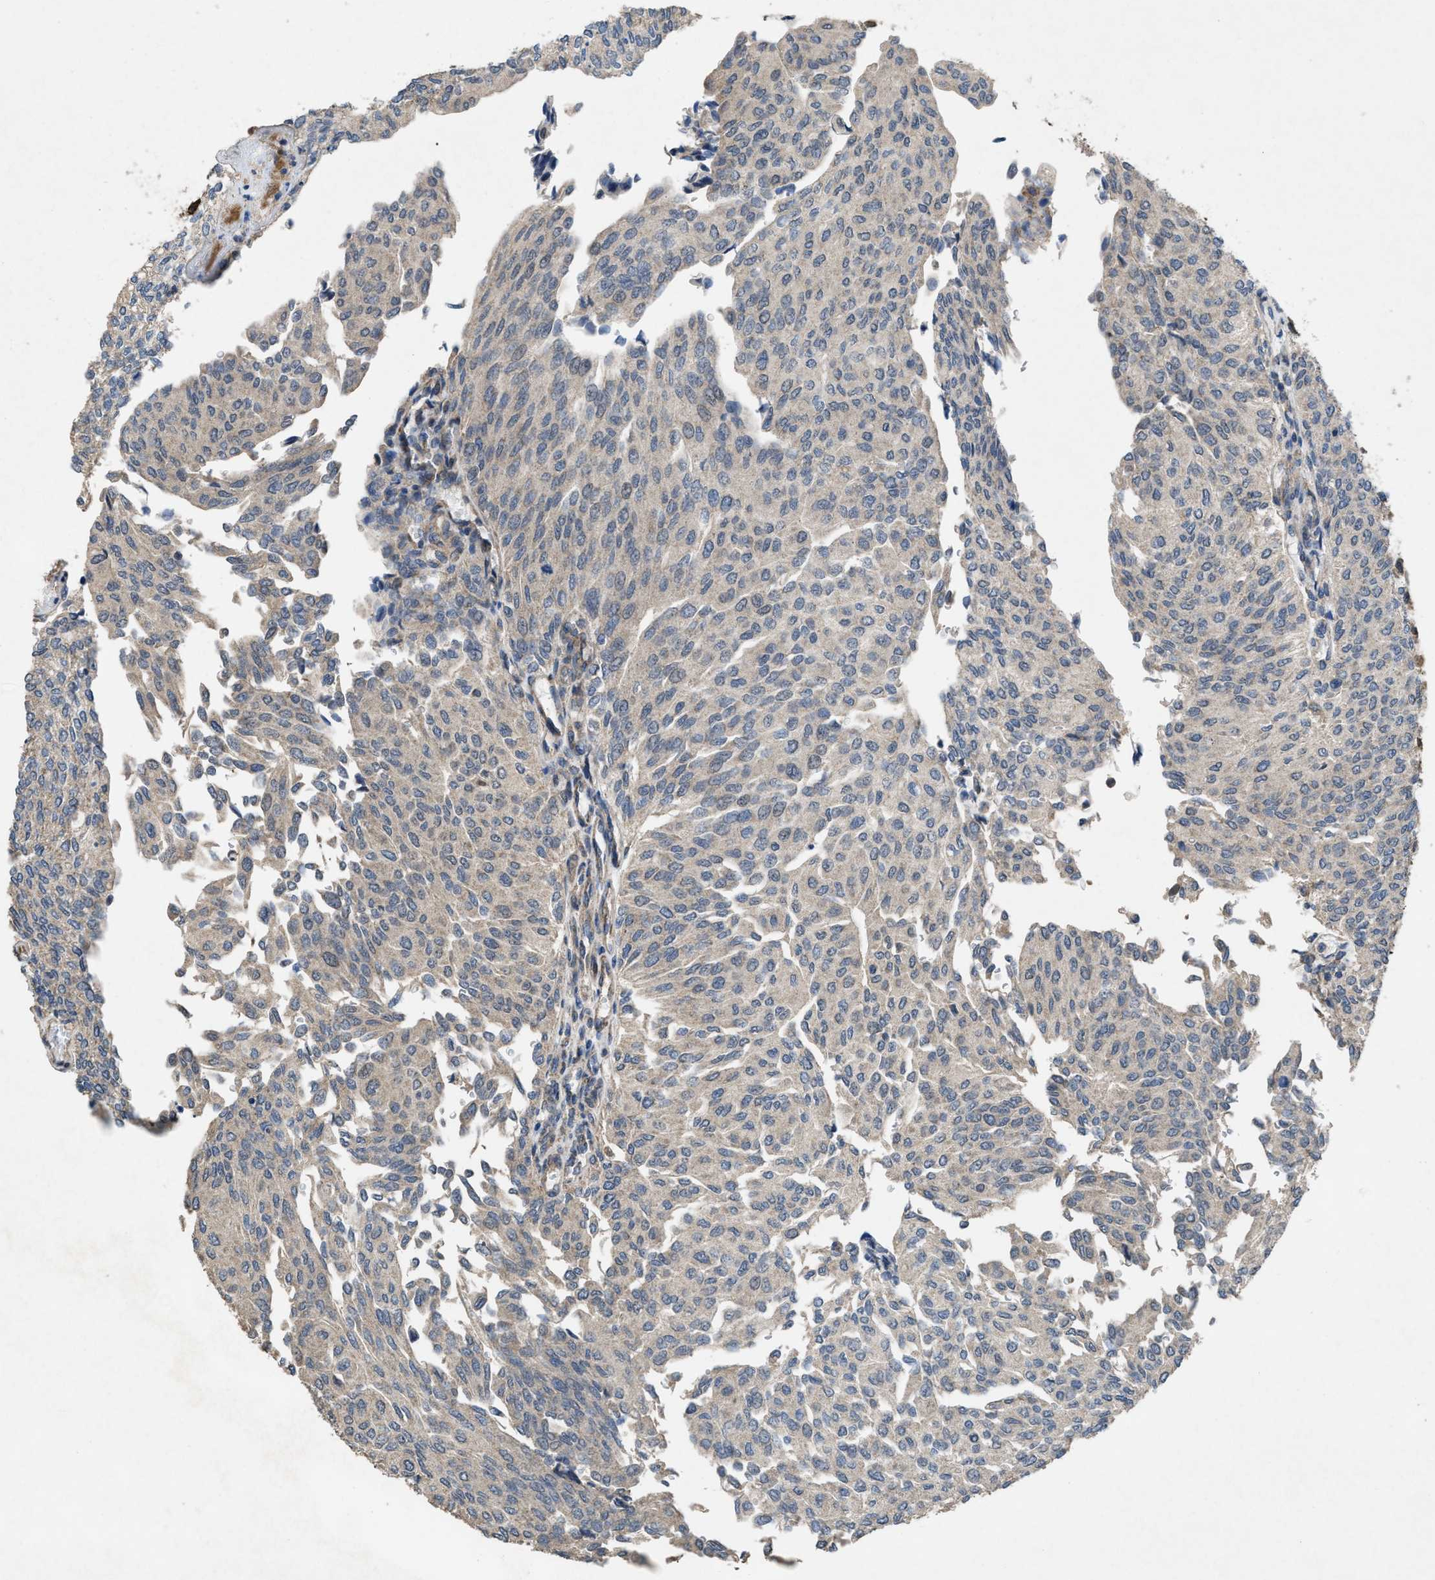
{"staining": {"intensity": "negative", "quantity": "none", "location": "none"}, "tissue": "urothelial cancer", "cell_type": "Tumor cells", "image_type": "cancer", "snomed": [{"axis": "morphology", "description": "Urothelial carcinoma, Low grade"}, {"axis": "topography", "description": "Urinary bladder"}], "caption": "There is no significant staining in tumor cells of urothelial cancer.", "gene": "ARL6", "patient": {"sex": "female", "age": 79}}